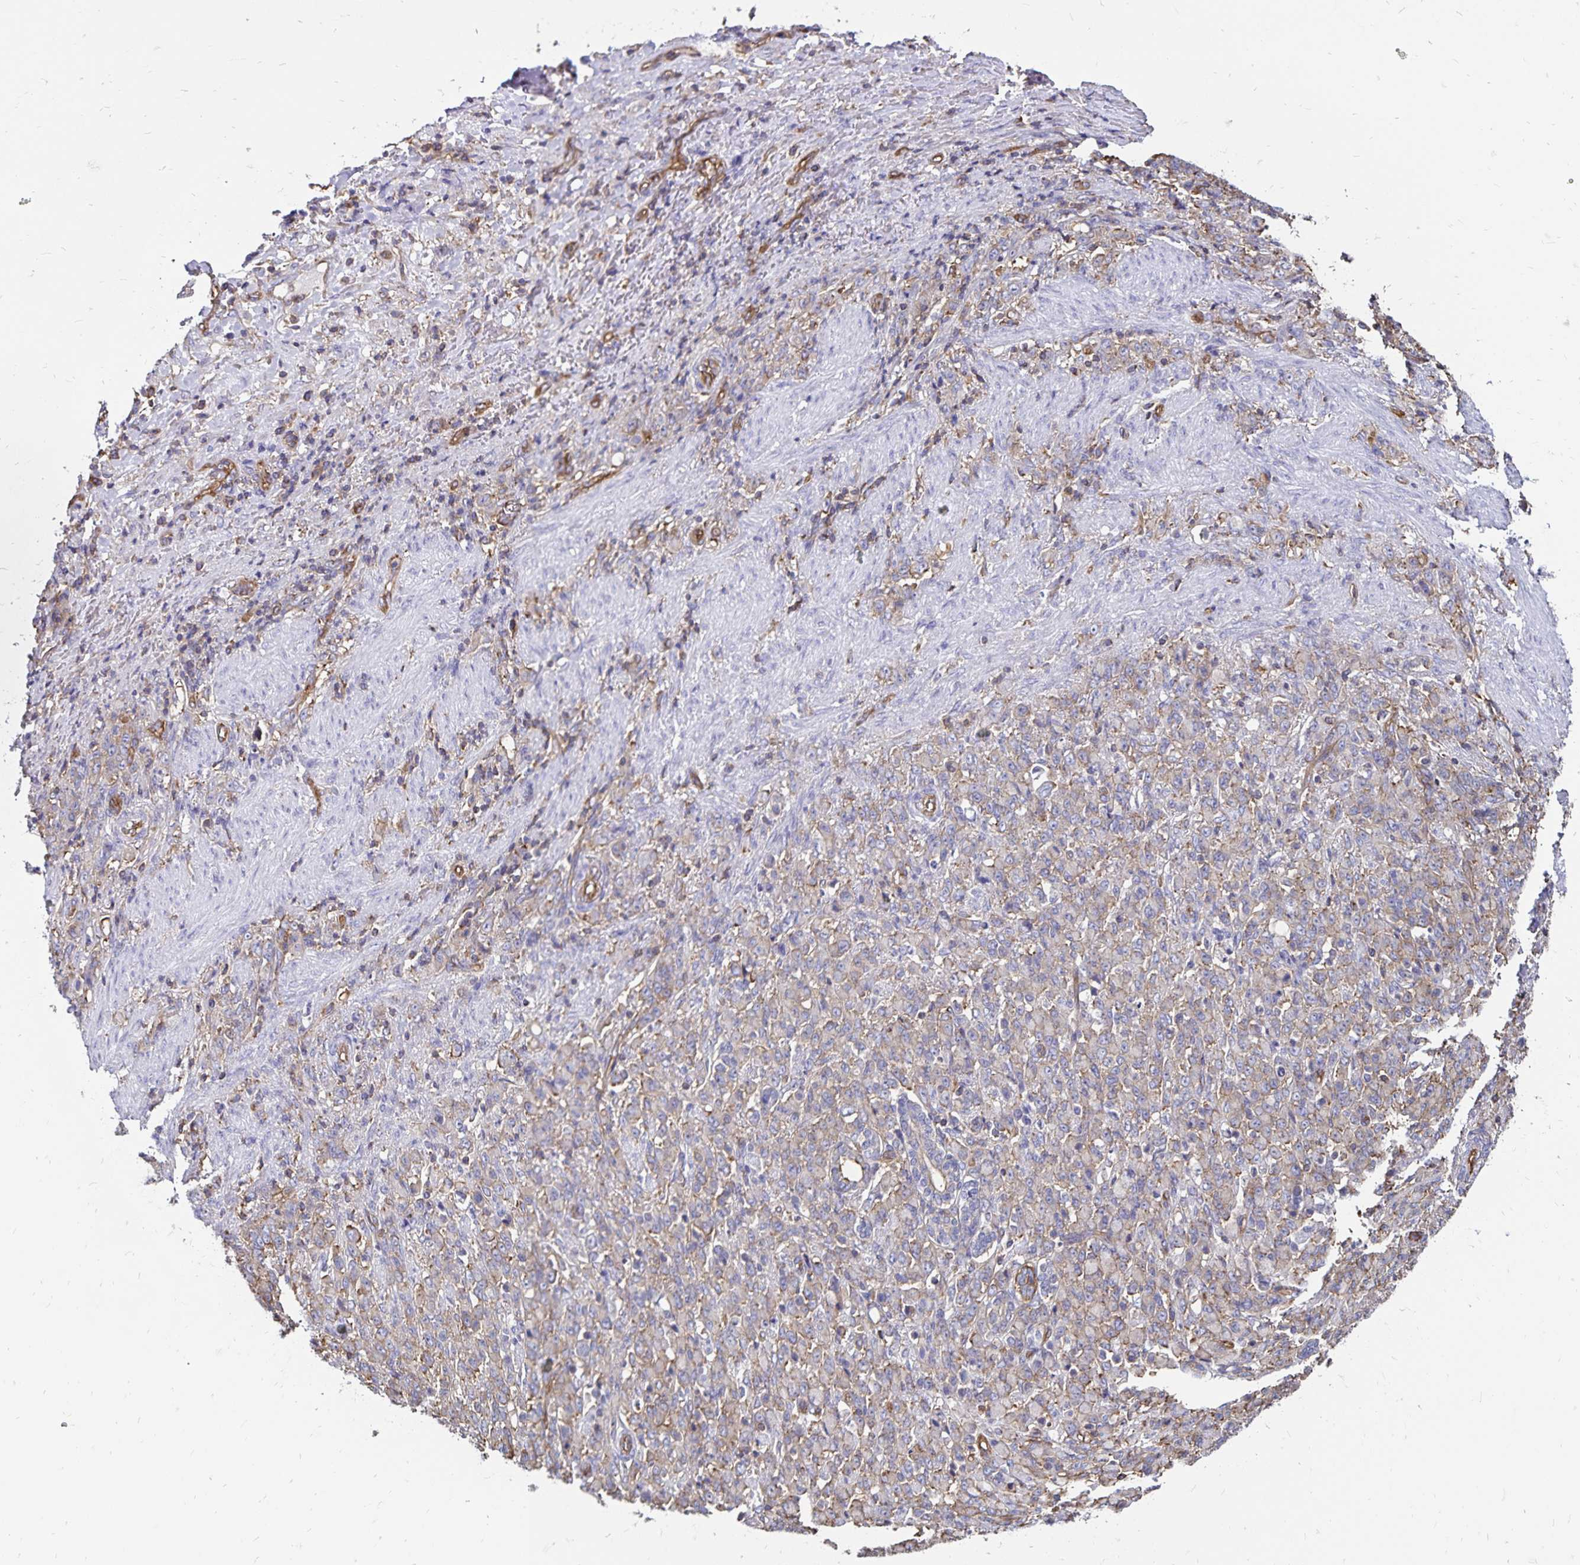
{"staining": {"intensity": "weak", "quantity": "<25%", "location": "cytoplasmic/membranous"}, "tissue": "stomach cancer", "cell_type": "Tumor cells", "image_type": "cancer", "snomed": [{"axis": "morphology", "description": "Adenocarcinoma, NOS"}, {"axis": "topography", "description": "Stomach"}], "caption": "This is an immunohistochemistry histopathology image of stomach adenocarcinoma. There is no positivity in tumor cells.", "gene": "RPRML", "patient": {"sex": "female", "age": 79}}